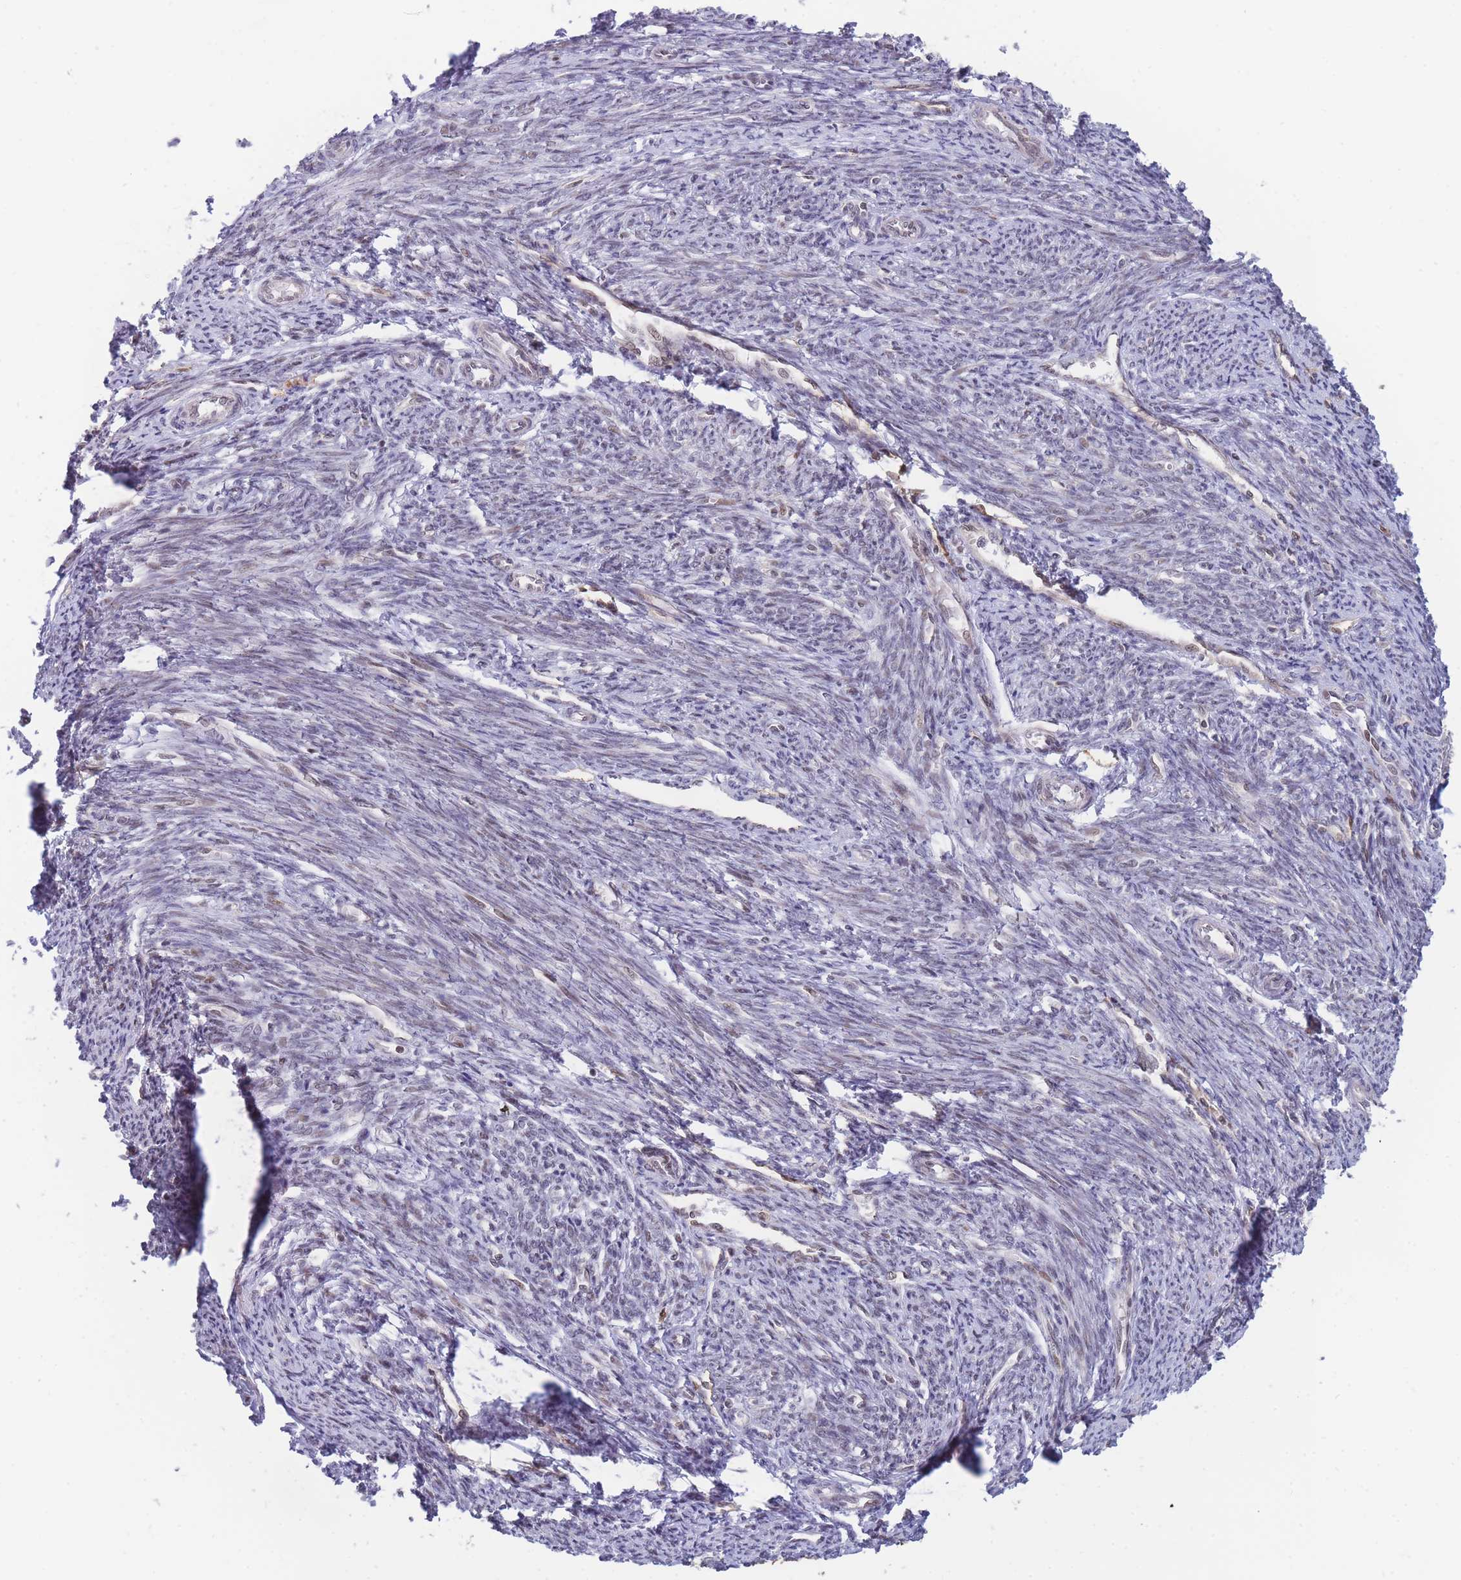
{"staining": {"intensity": "moderate", "quantity": ">75%", "location": "cytoplasmic/membranous,nuclear"}, "tissue": "smooth muscle", "cell_type": "Smooth muscle cells", "image_type": "normal", "snomed": [{"axis": "morphology", "description": "Normal tissue, NOS"}, {"axis": "topography", "description": "Smooth muscle"}, {"axis": "topography", "description": "Uterus"}], "caption": "Immunohistochemistry (IHC) photomicrograph of unremarkable smooth muscle: smooth muscle stained using IHC demonstrates medium levels of moderate protein expression localized specifically in the cytoplasmic/membranous,nuclear of smooth muscle cells, appearing as a cytoplasmic/membranous,nuclear brown color.", "gene": "BOD1L1", "patient": {"sex": "female", "age": 59}}